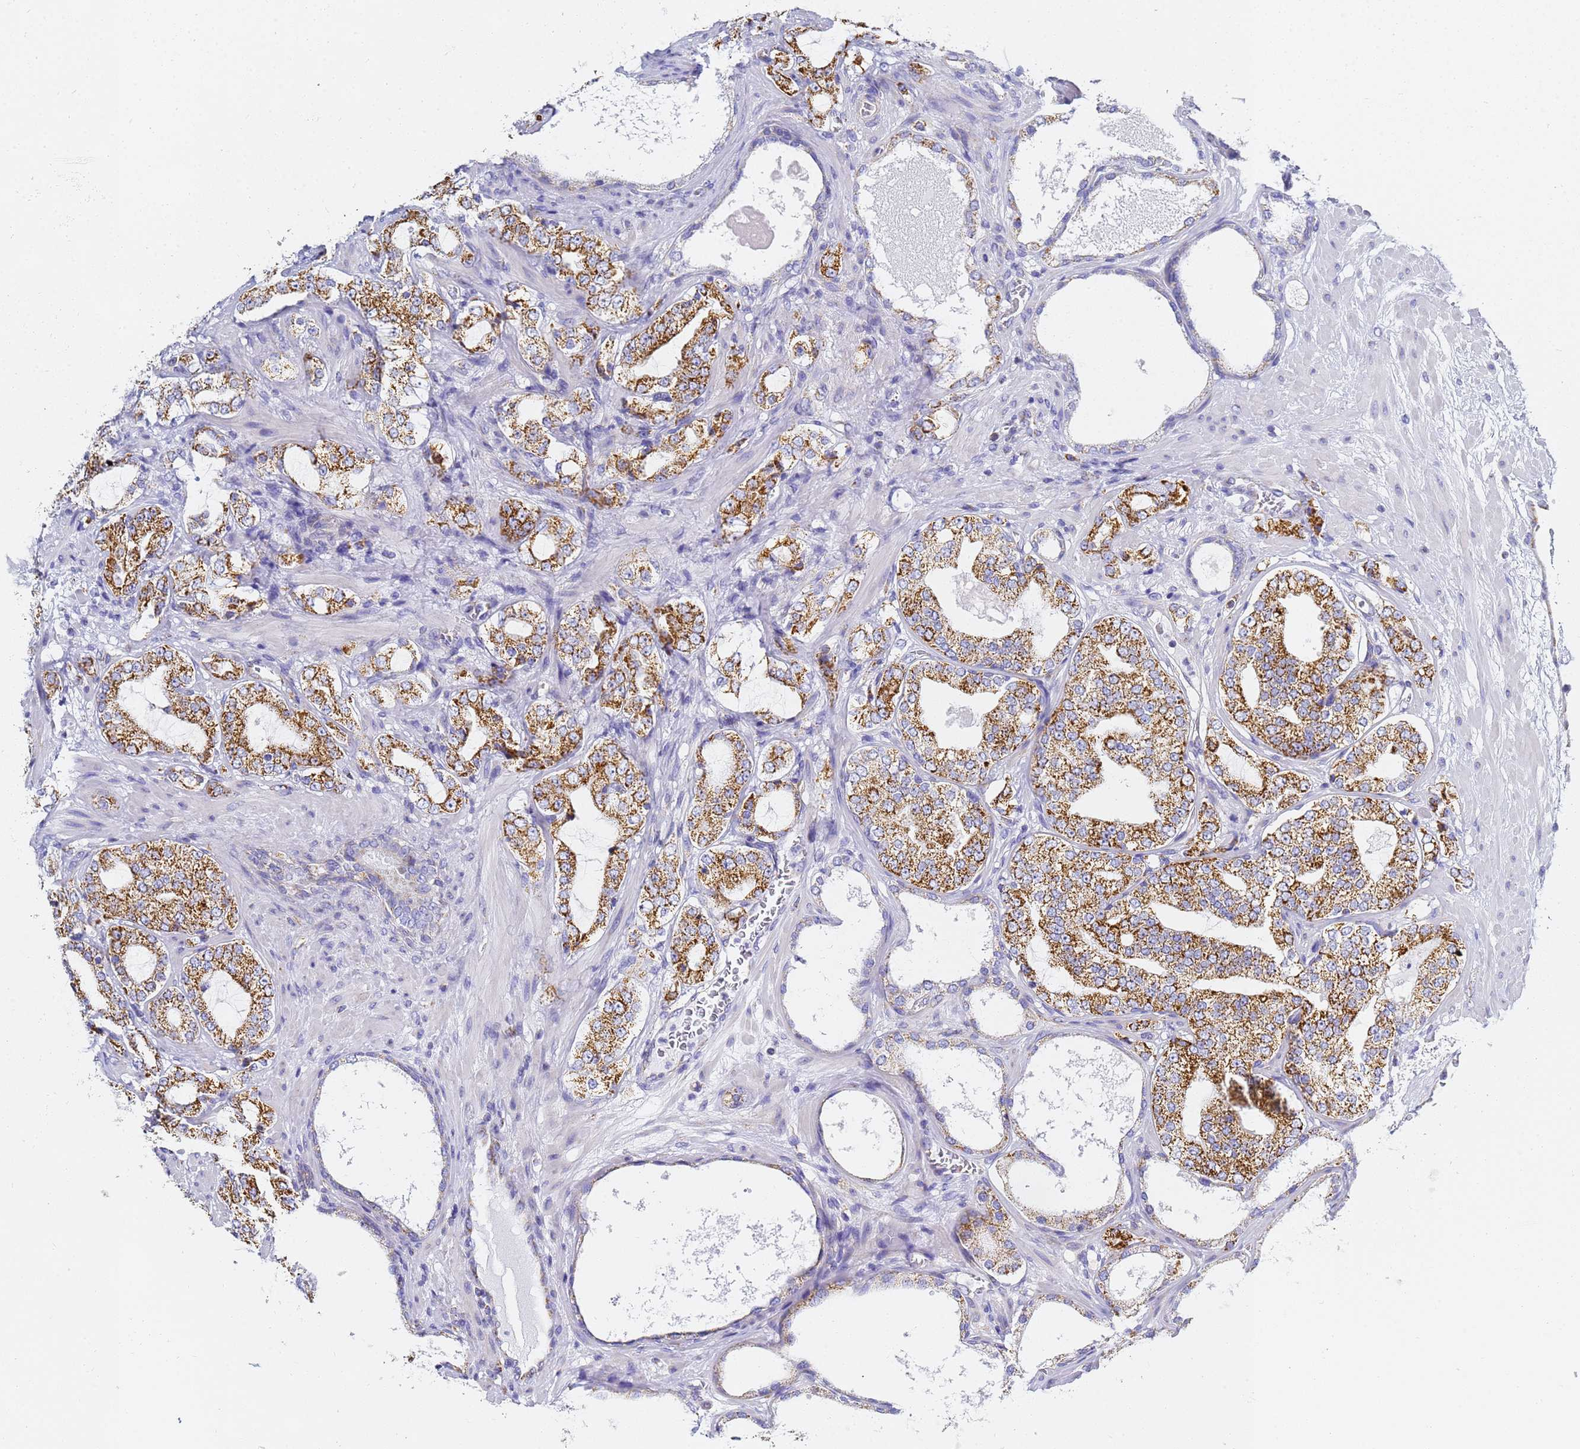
{"staining": {"intensity": "strong", "quantity": ">75%", "location": "cytoplasmic/membranous"}, "tissue": "prostate cancer", "cell_type": "Tumor cells", "image_type": "cancer", "snomed": [{"axis": "morphology", "description": "Adenocarcinoma, High grade"}, {"axis": "topography", "description": "Prostate"}], "caption": "Immunohistochemical staining of human prostate adenocarcinoma (high-grade) demonstrates strong cytoplasmic/membranous protein expression in about >75% of tumor cells. (DAB = brown stain, brightfield microscopy at high magnification).", "gene": "CNIH4", "patient": {"sex": "male", "age": 64}}